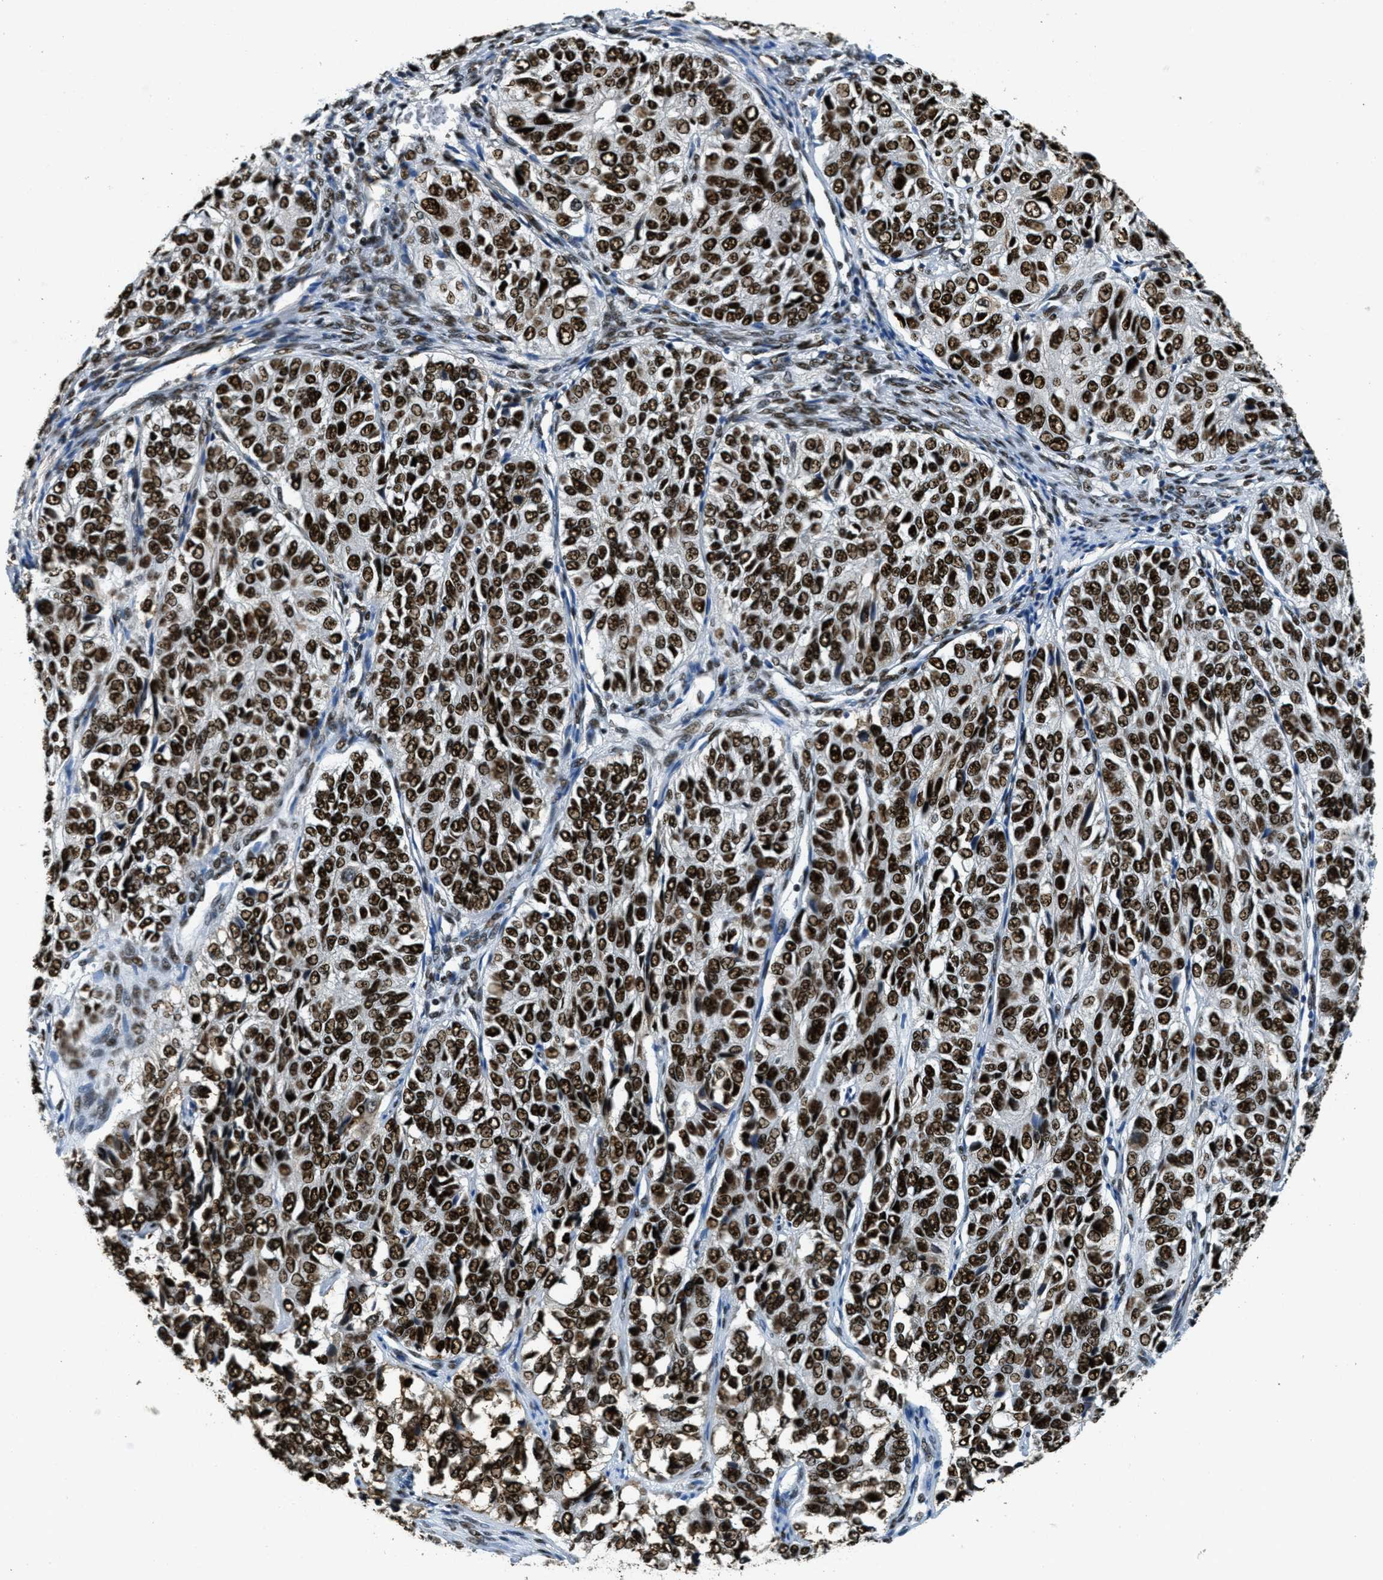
{"staining": {"intensity": "strong", "quantity": ">75%", "location": "nuclear"}, "tissue": "ovarian cancer", "cell_type": "Tumor cells", "image_type": "cancer", "snomed": [{"axis": "morphology", "description": "Carcinoma, endometroid"}, {"axis": "topography", "description": "Ovary"}], "caption": "Strong nuclear expression is identified in approximately >75% of tumor cells in ovarian endometroid carcinoma.", "gene": "SSB", "patient": {"sex": "female", "age": 51}}